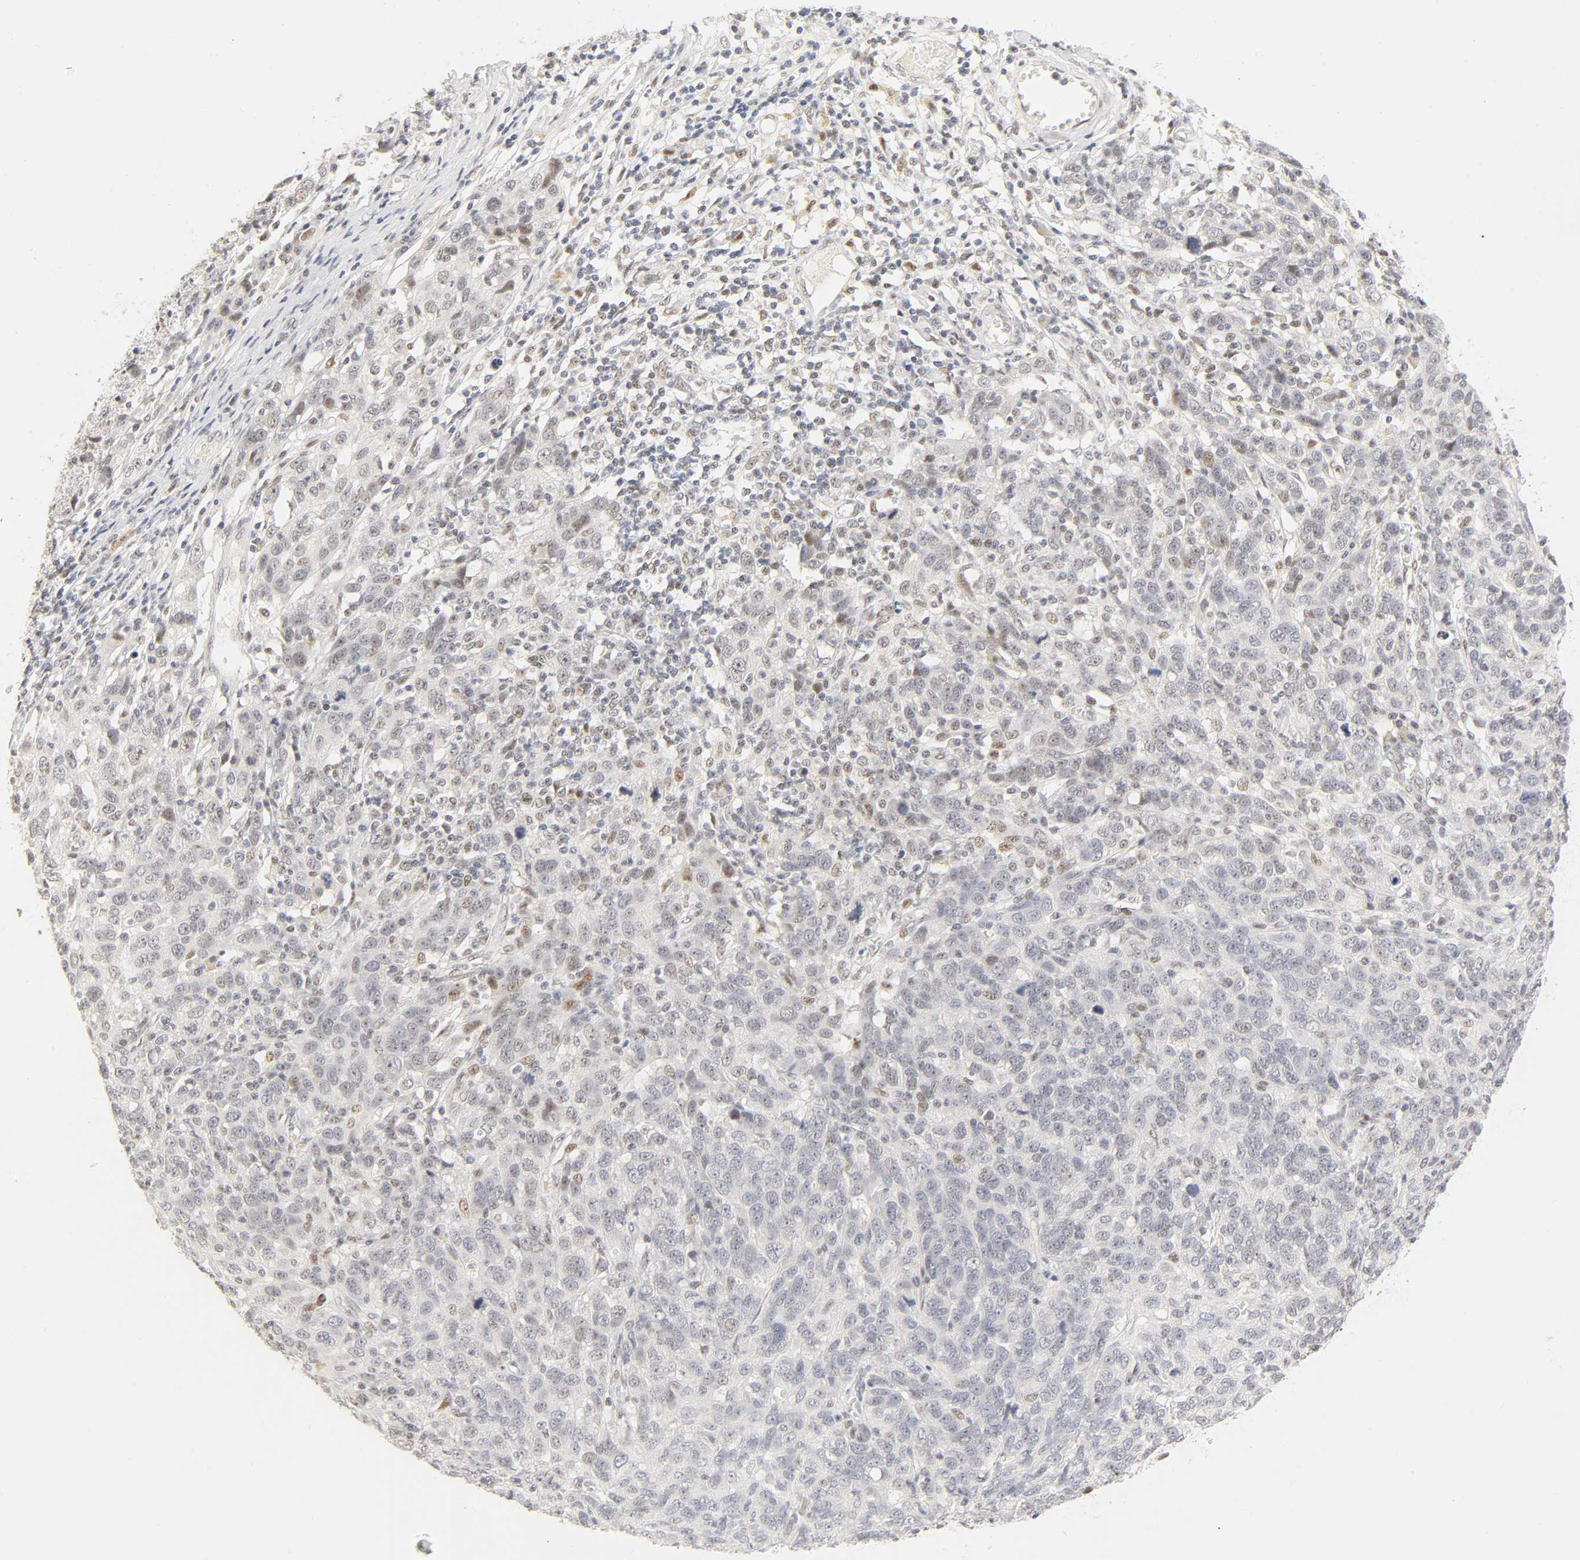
{"staining": {"intensity": "weak", "quantity": "<25%", "location": "nuclear"}, "tissue": "ovarian cancer", "cell_type": "Tumor cells", "image_type": "cancer", "snomed": [{"axis": "morphology", "description": "Cystadenocarcinoma, serous, NOS"}, {"axis": "topography", "description": "Ovary"}], "caption": "This is an immunohistochemistry (IHC) image of ovarian serous cystadenocarcinoma. There is no expression in tumor cells.", "gene": "MNAT1", "patient": {"sex": "female", "age": 71}}